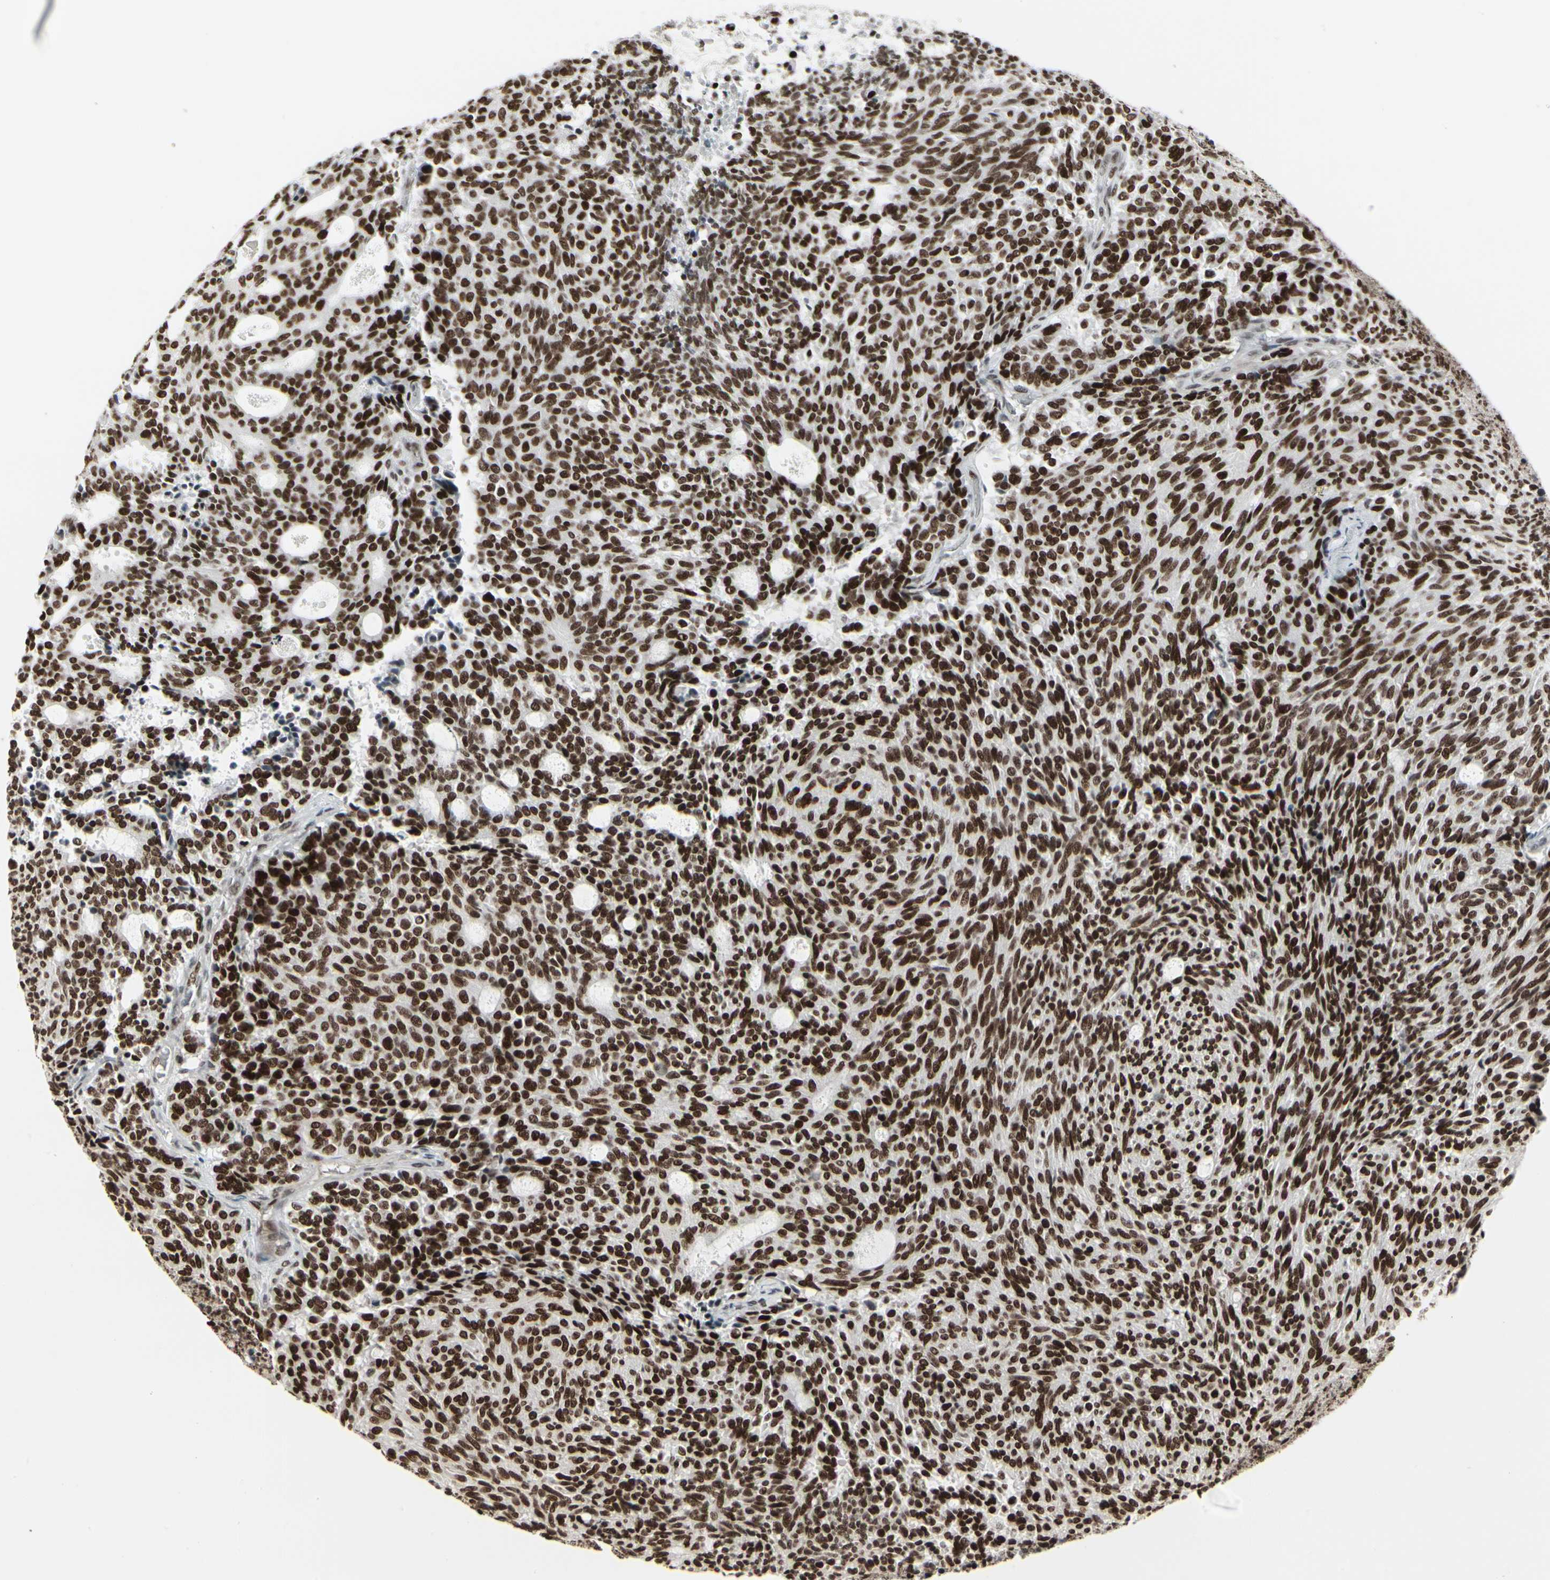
{"staining": {"intensity": "strong", "quantity": ">75%", "location": "nuclear"}, "tissue": "carcinoid", "cell_type": "Tumor cells", "image_type": "cancer", "snomed": [{"axis": "morphology", "description": "Carcinoid, malignant, NOS"}, {"axis": "topography", "description": "Pancreas"}], "caption": "A histopathology image of carcinoid stained for a protein exhibits strong nuclear brown staining in tumor cells.", "gene": "HMG20A", "patient": {"sex": "female", "age": 54}}